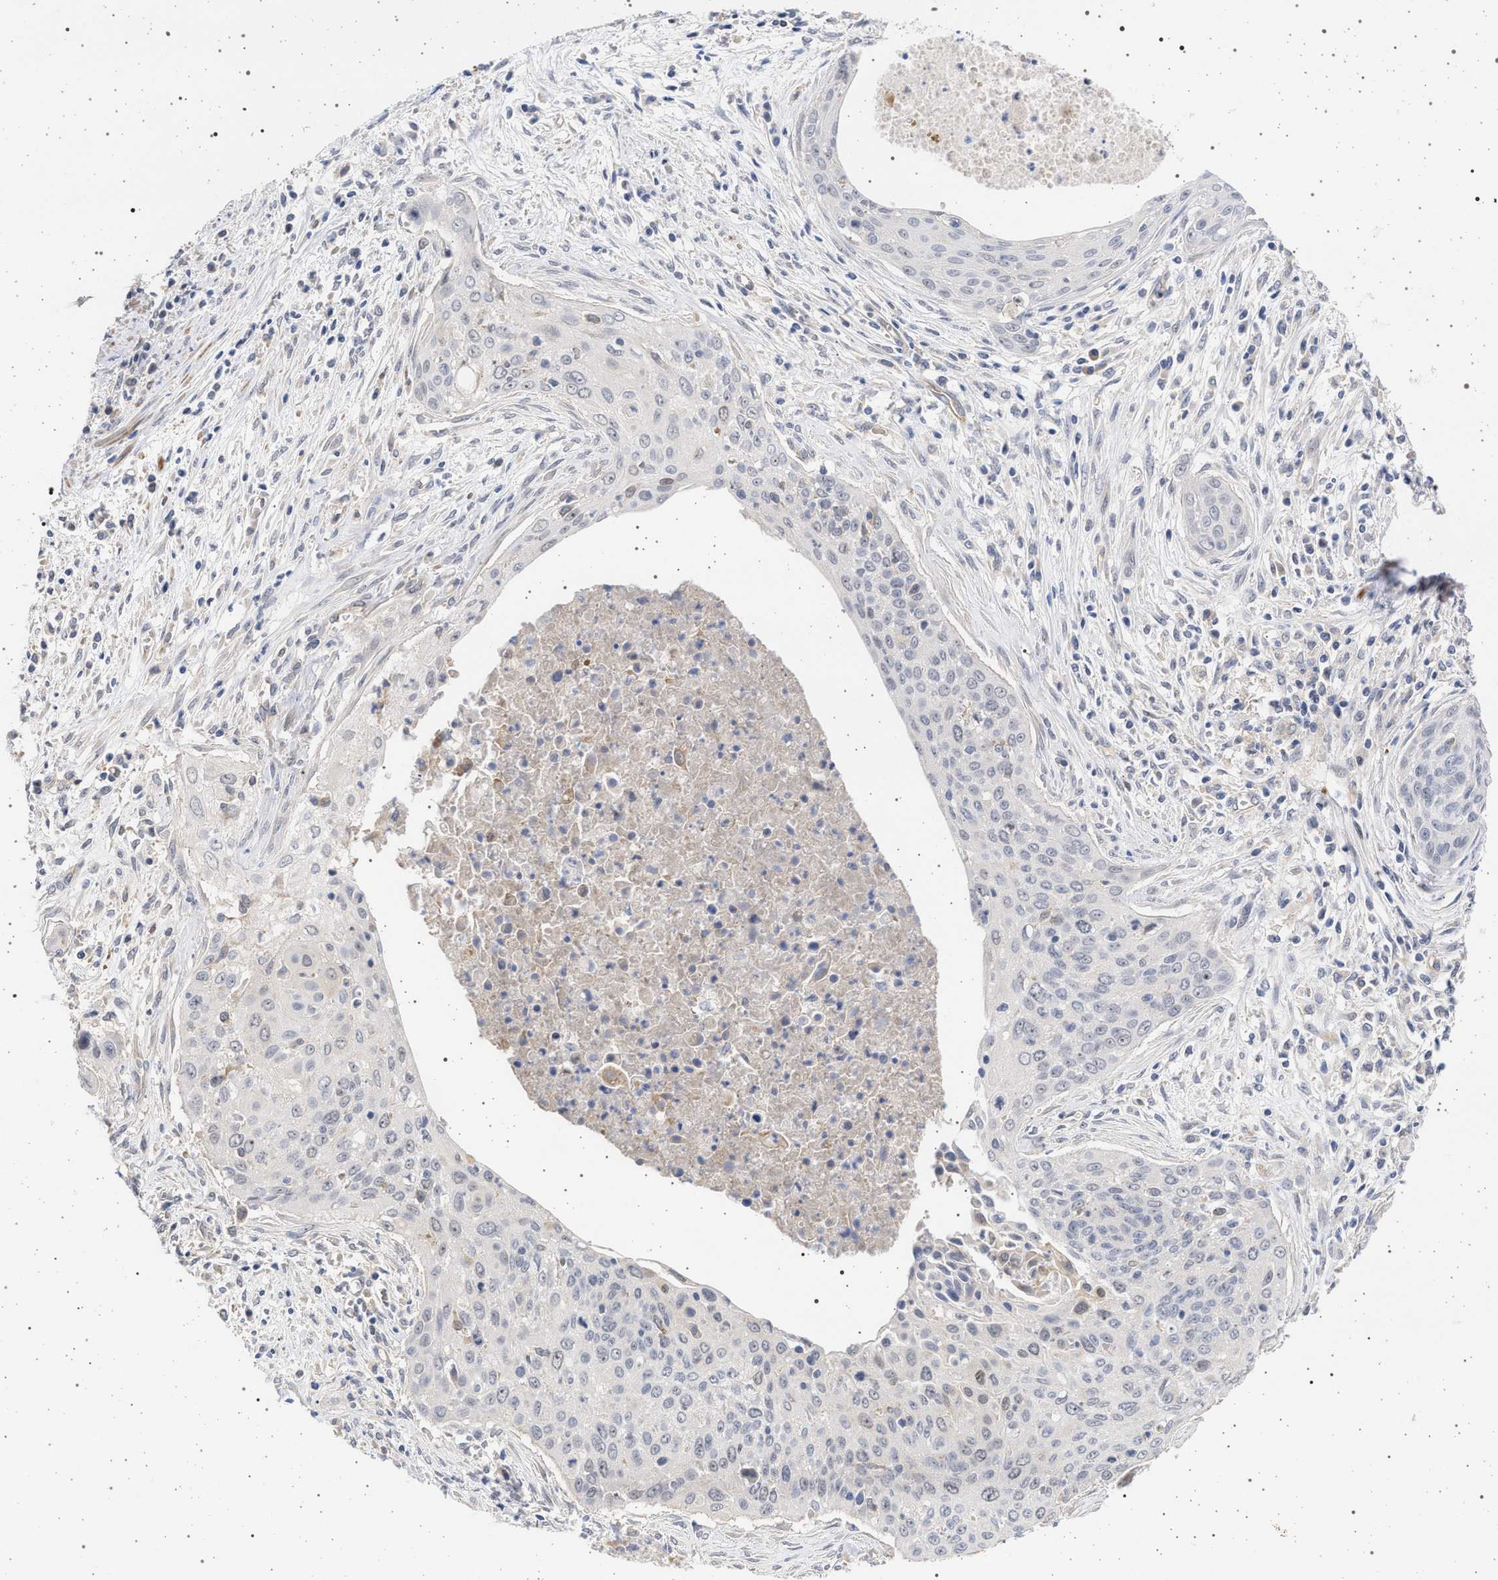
{"staining": {"intensity": "negative", "quantity": "none", "location": "none"}, "tissue": "cervical cancer", "cell_type": "Tumor cells", "image_type": "cancer", "snomed": [{"axis": "morphology", "description": "Squamous cell carcinoma, NOS"}, {"axis": "topography", "description": "Cervix"}], "caption": "Immunohistochemistry image of neoplastic tissue: human squamous cell carcinoma (cervical) stained with DAB exhibits no significant protein staining in tumor cells.", "gene": "RBM48", "patient": {"sex": "female", "age": 55}}